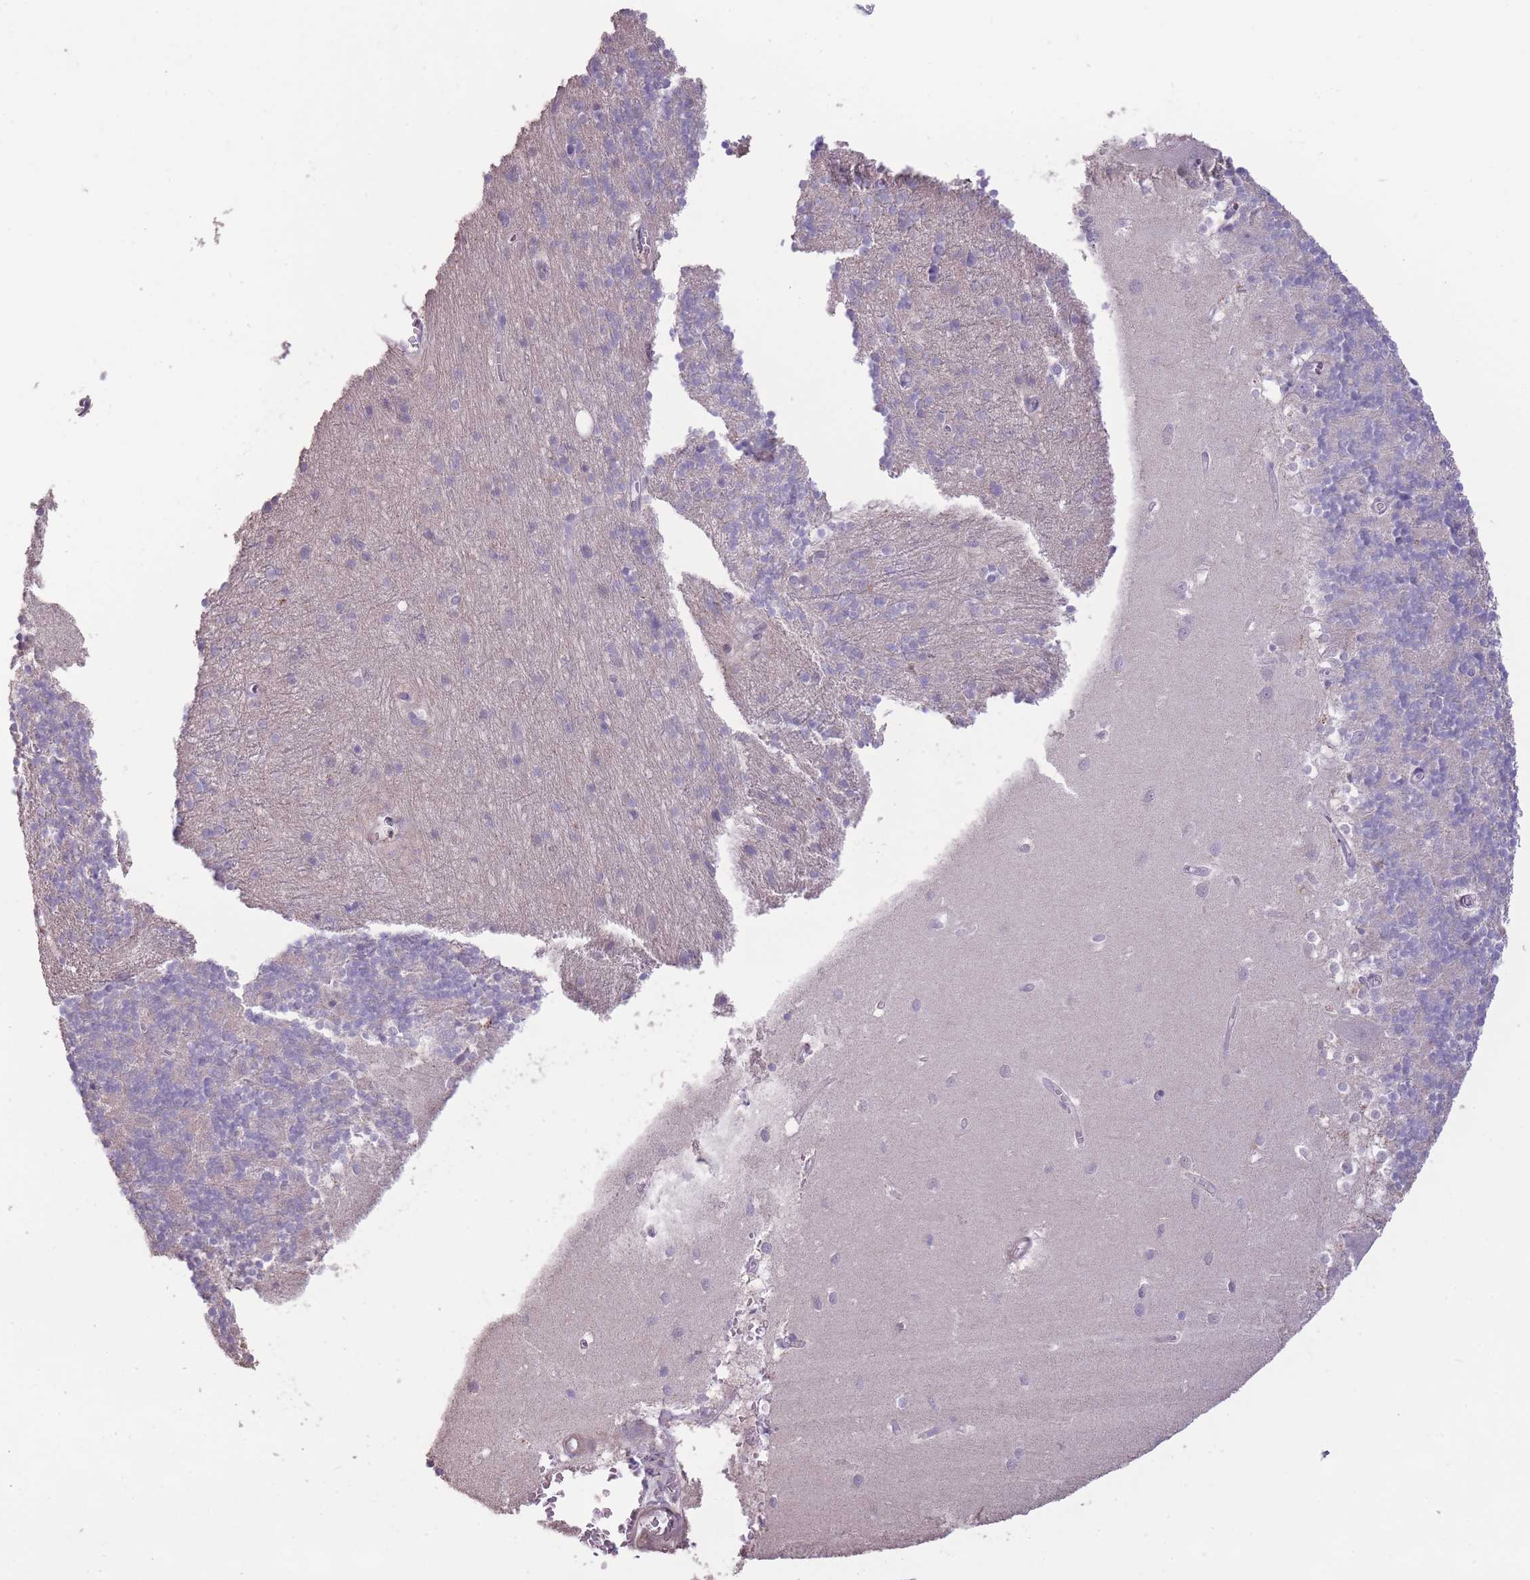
{"staining": {"intensity": "negative", "quantity": "none", "location": "none"}, "tissue": "cerebellum", "cell_type": "Cells in granular layer", "image_type": "normal", "snomed": [{"axis": "morphology", "description": "Normal tissue, NOS"}, {"axis": "topography", "description": "Cerebellum"}], "caption": "DAB immunohistochemical staining of benign human cerebellum exhibits no significant expression in cells in granular layer. (DAB (3,3'-diaminobenzidine) immunohistochemistry (IHC), high magnification).", "gene": "RSPH10B2", "patient": {"sex": "male", "age": 54}}